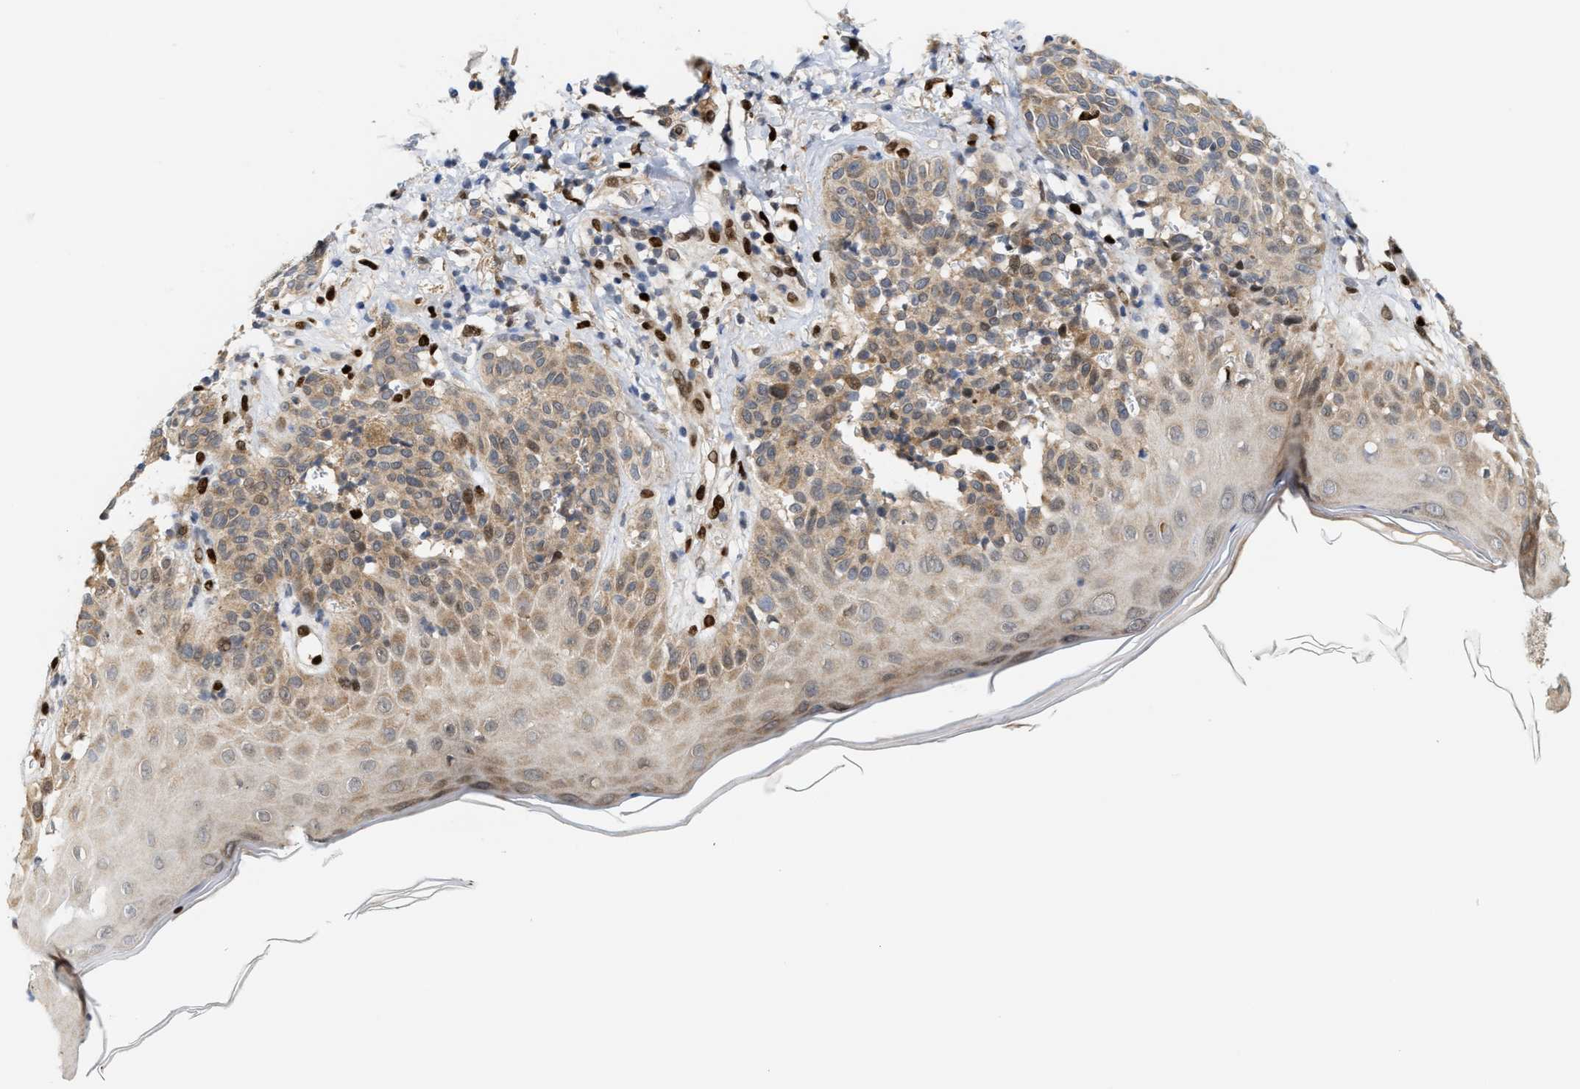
{"staining": {"intensity": "moderate", "quantity": ">75%", "location": "cytoplasmic/membranous"}, "tissue": "melanoma", "cell_type": "Tumor cells", "image_type": "cancer", "snomed": [{"axis": "morphology", "description": "Malignant melanoma, NOS"}, {"axis": "topography", "description": "Skin"}], "caption": "Protein staining of malignant melanoma tissue exhibits moderate cytoplasmic/membranous positivity in approximately >75% of tumor cells.", "gene": "TCF4", "patient": {"sex": "male", "age": 64}}